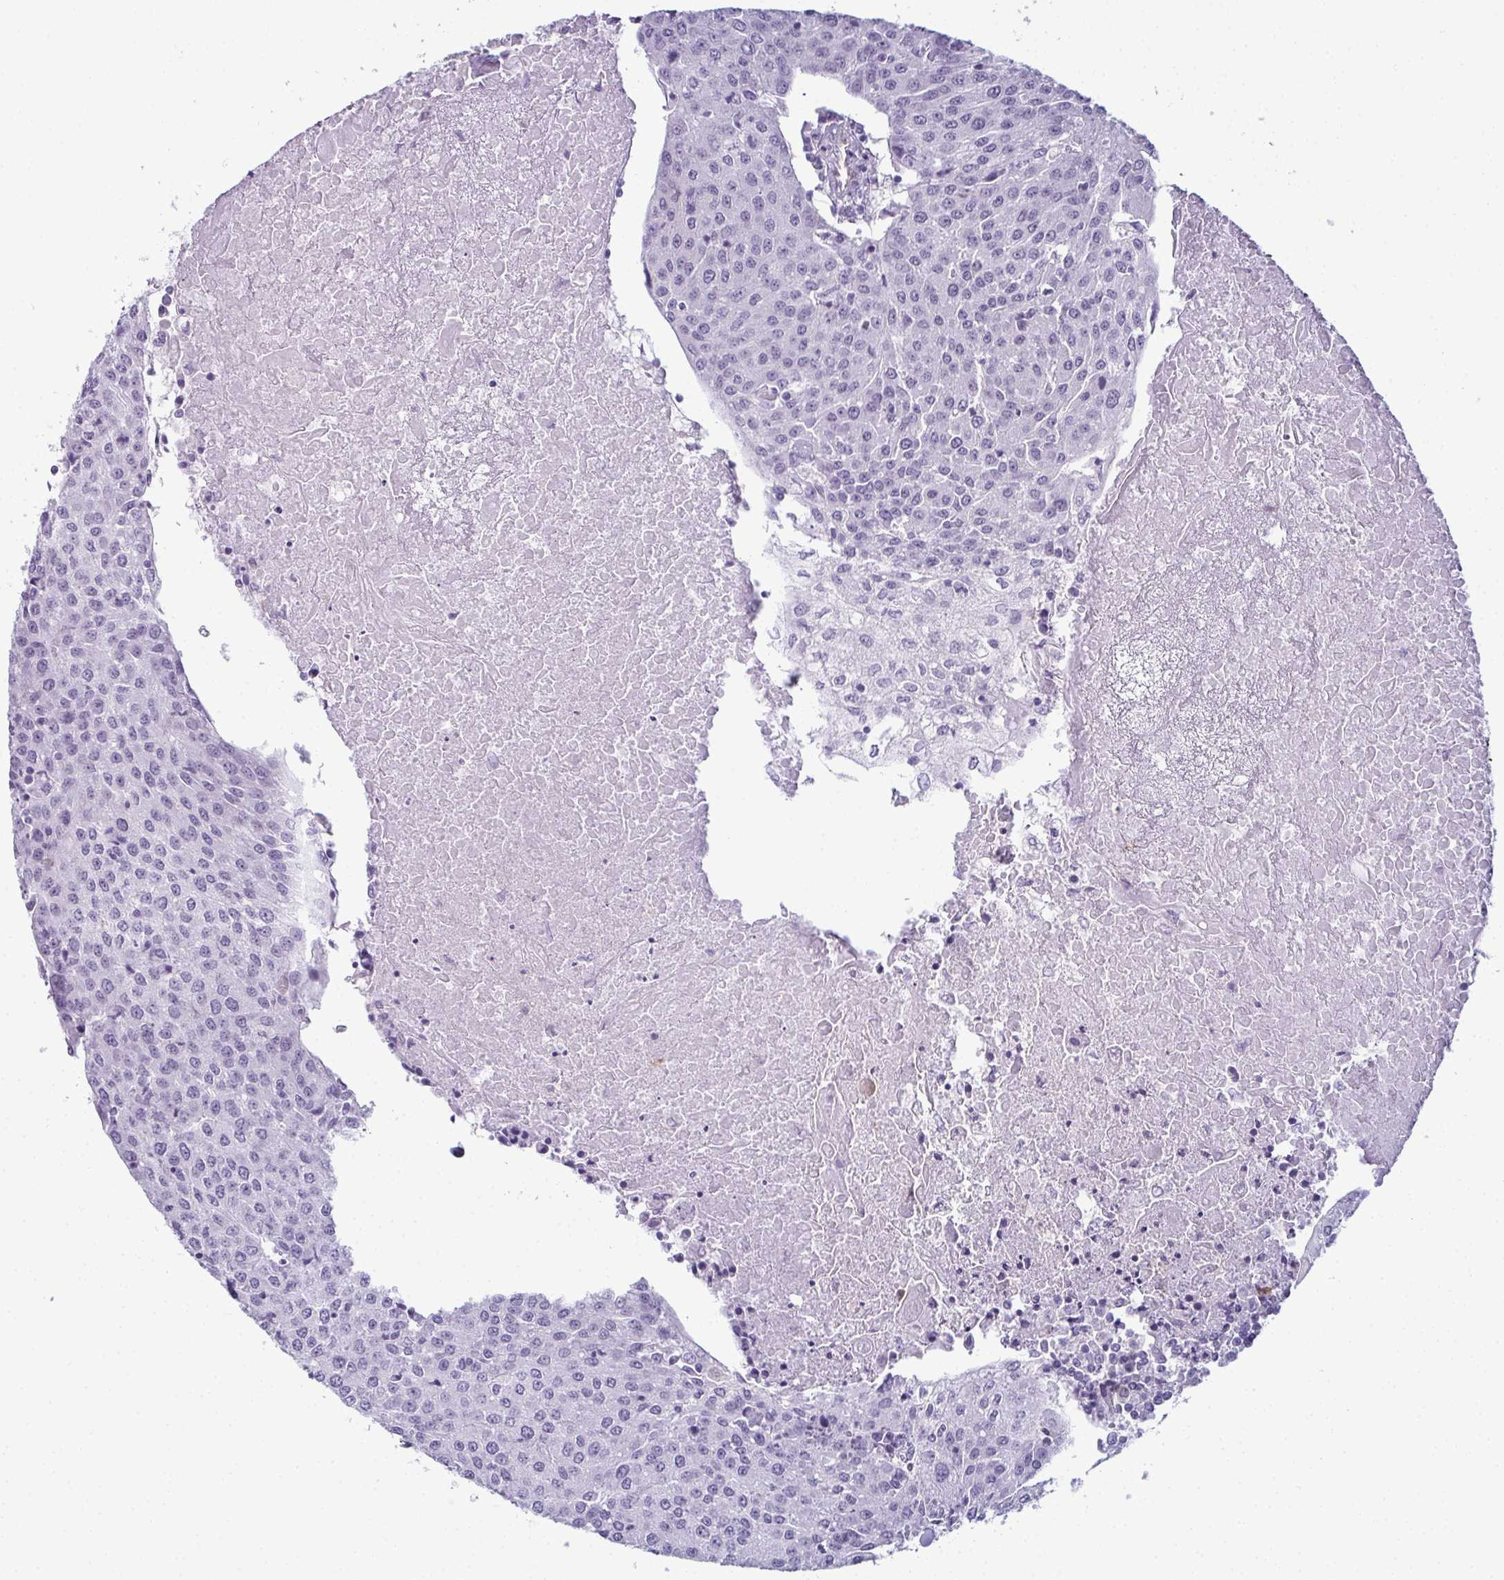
{"staining": {"intensity": "negative", "quantity": "none", "location": "none"}, "tissue": "urothelial cancer", "cell_type": "Tumor cells", "image_type": "cancer", "snomed": [{"axis": "morphology", "description": "Urothelial carcinoma, High grade"}, {"axis": "topography", "description": "Urinary bladder"}], "caption": "Immunohistochemical staining of high-grade urothelial carcinoma displays no significant staining in tumor cells.", "gene": "CDA", "patient": {"sex": "female", "age": 85}}